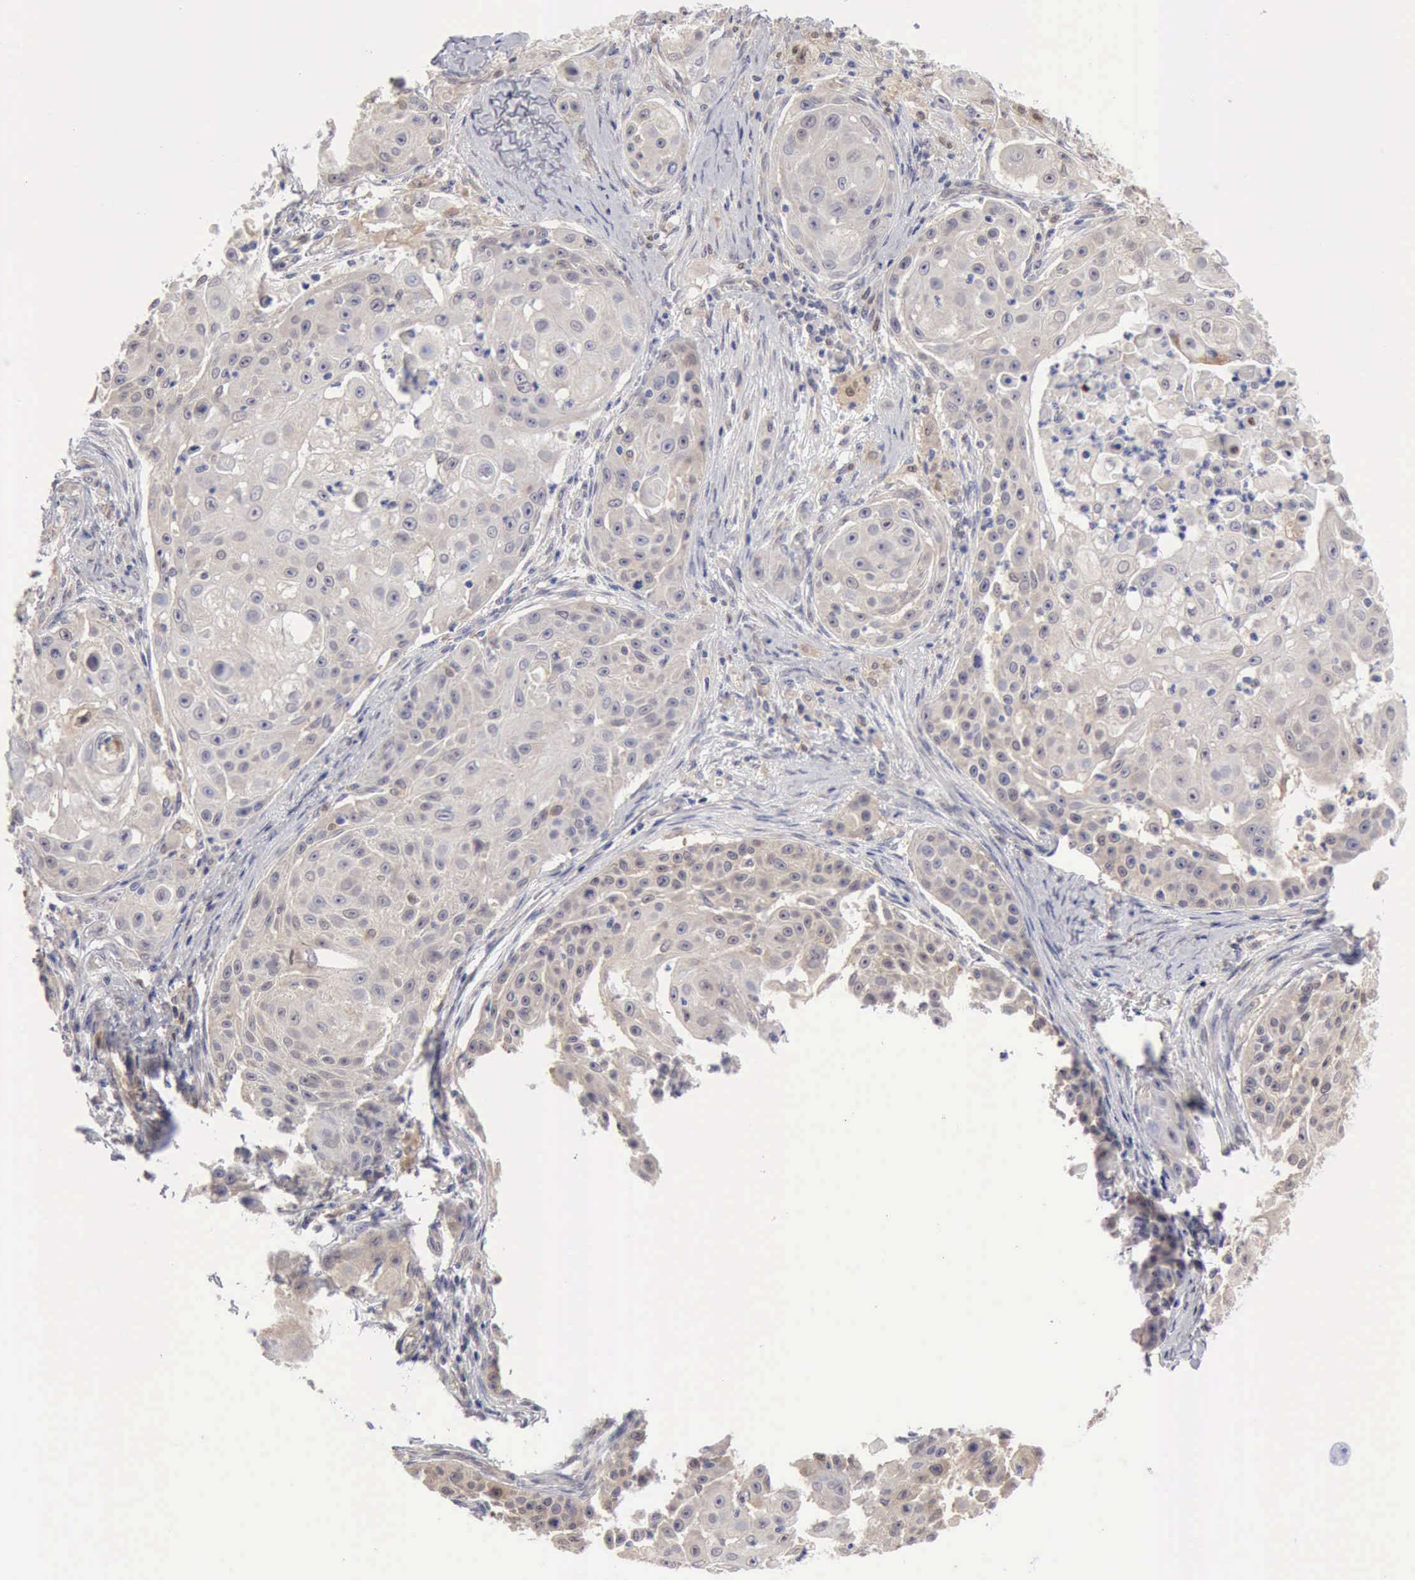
{"staining": {"intensity": "weak", "quantity": "25%-75%", "location": "cytoplasmic/membranous"}, "tissue": "skin cancer", "cell_type": "Tumor cells", "image_type": "cancer", "snomed": [{"axis": "morphology", "description": "Squamous cell carcinoma, NOS"}, {"axis": "topography", "description": "Skin"}], "caption": "Skin cancer (squamous cell carcinoma) stained for a protein shows weak cytoplasmic/membranous positivity in tumor cells.", "gene": "PTGR2", "patient": {"sex": "female", "age": 57}}